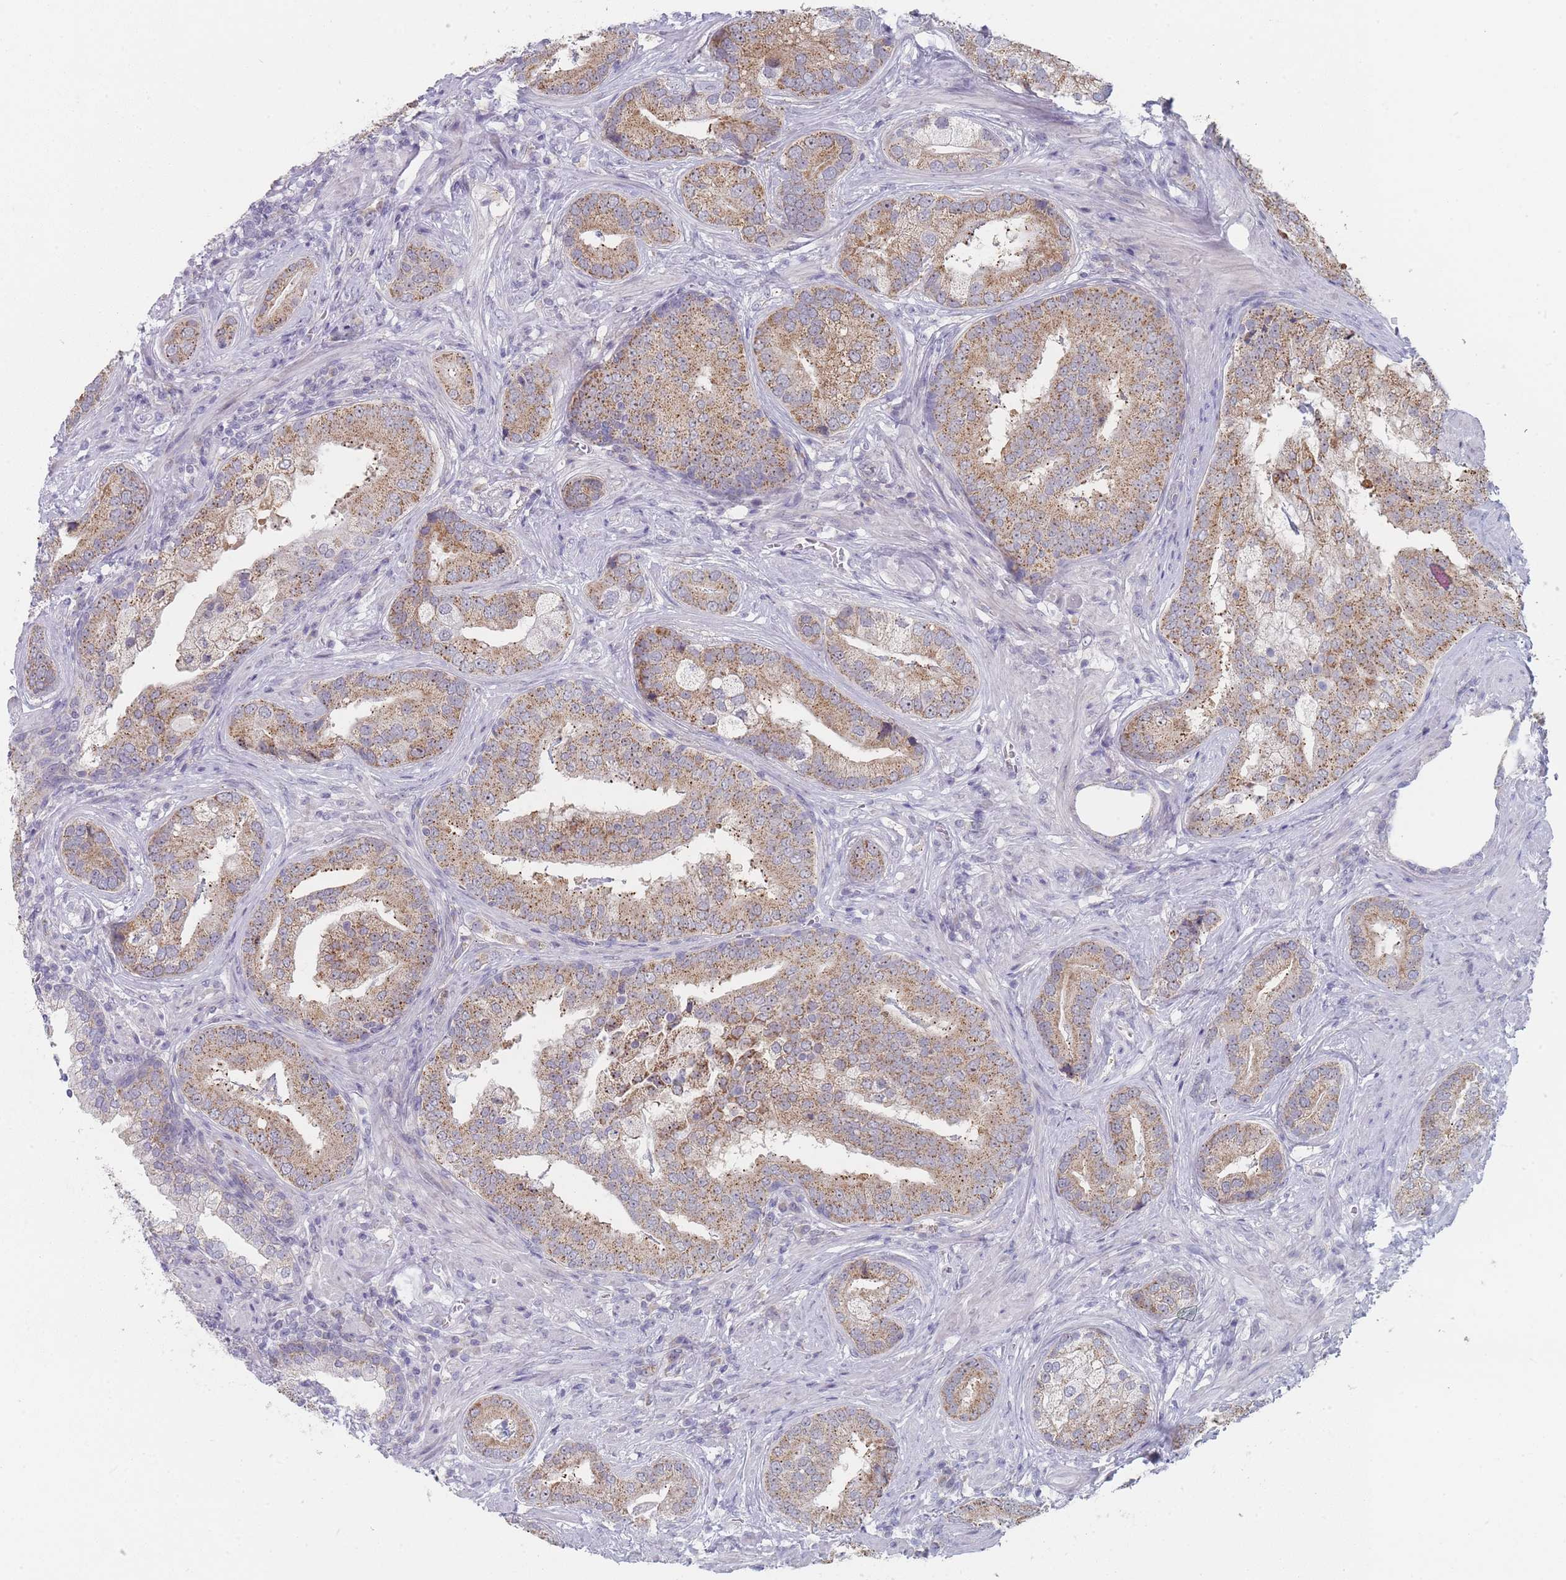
{"staining": {"intensity": "moderate", "quantity": ">75%", "location": "cytoplasmic/membranous"}, "tissue": "prostate cancer", "cell_type": "Tumor cells", "image_type": "cancer", "snomed": [{"axis": "morphology", "description": "Adenocarcinoma, High grade"}, {"axis": "topography", "description": "Prostate"}], "caption": "Tumor cells reveal medium levels of moderate cytoplasmic/membranous positivity in about >75% of cells in human prostate cancer (high-grade adenocarcinoma).", "gene": "RNF8", "patient": {"sex": "male", "age": 55}}